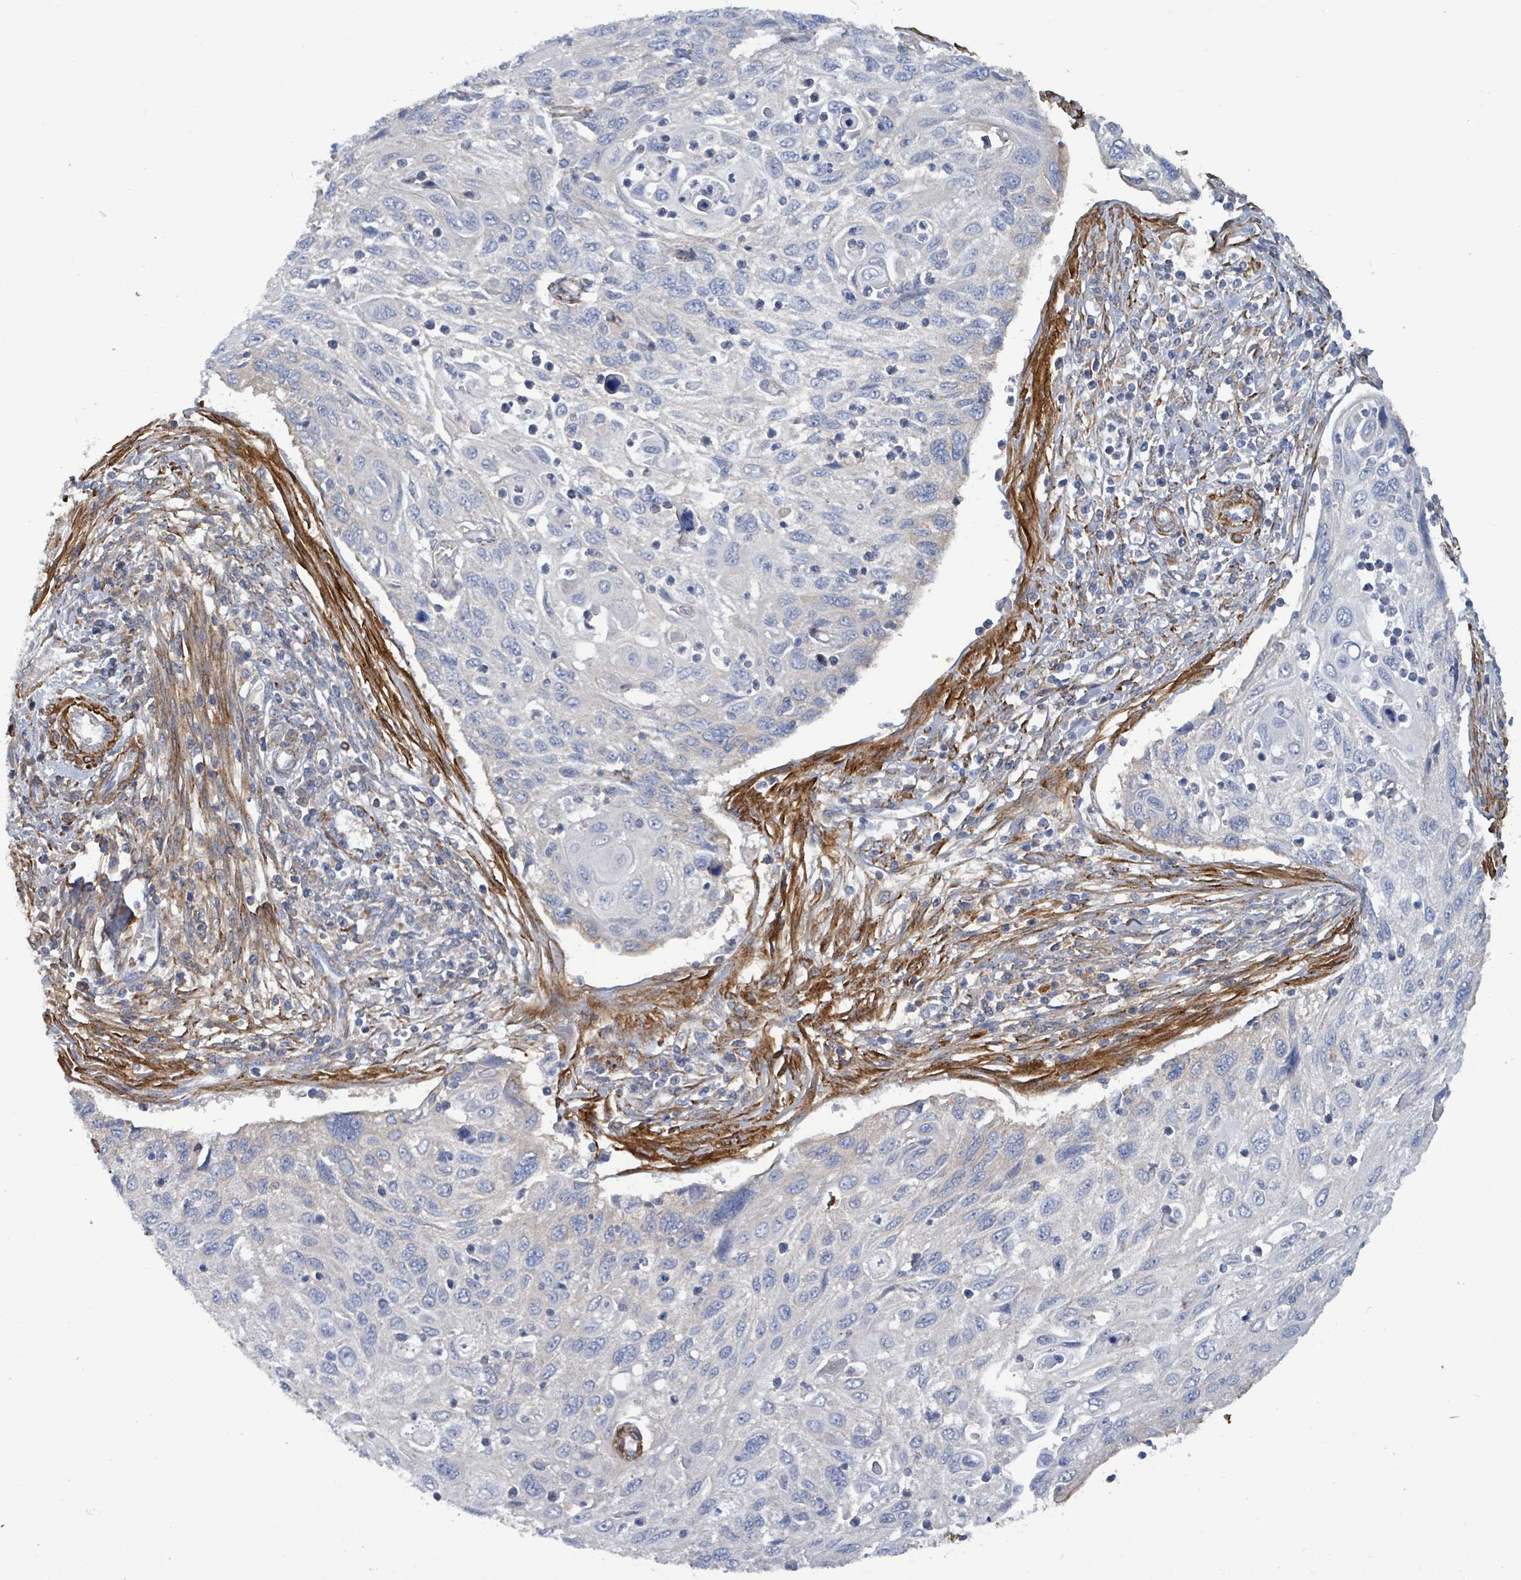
{"staining": {"intensity": "negative", "quantity": "none", "location": "none"}, "tissue": "cervical cancer", "cell_type": "Tumor cells", "image_type": "cancer", "snomed": [{"axis": "morphology", "description": "Squamous cell carcinoma, NOS"}, {"axis": "topography", "description": "Cervix"}], "caption": "There is no significant staining in tumor cells of cervical squamous cell carcinoma.", "gene": "DMRTC1B", "patient": {"sex": "female", "age": 70}}